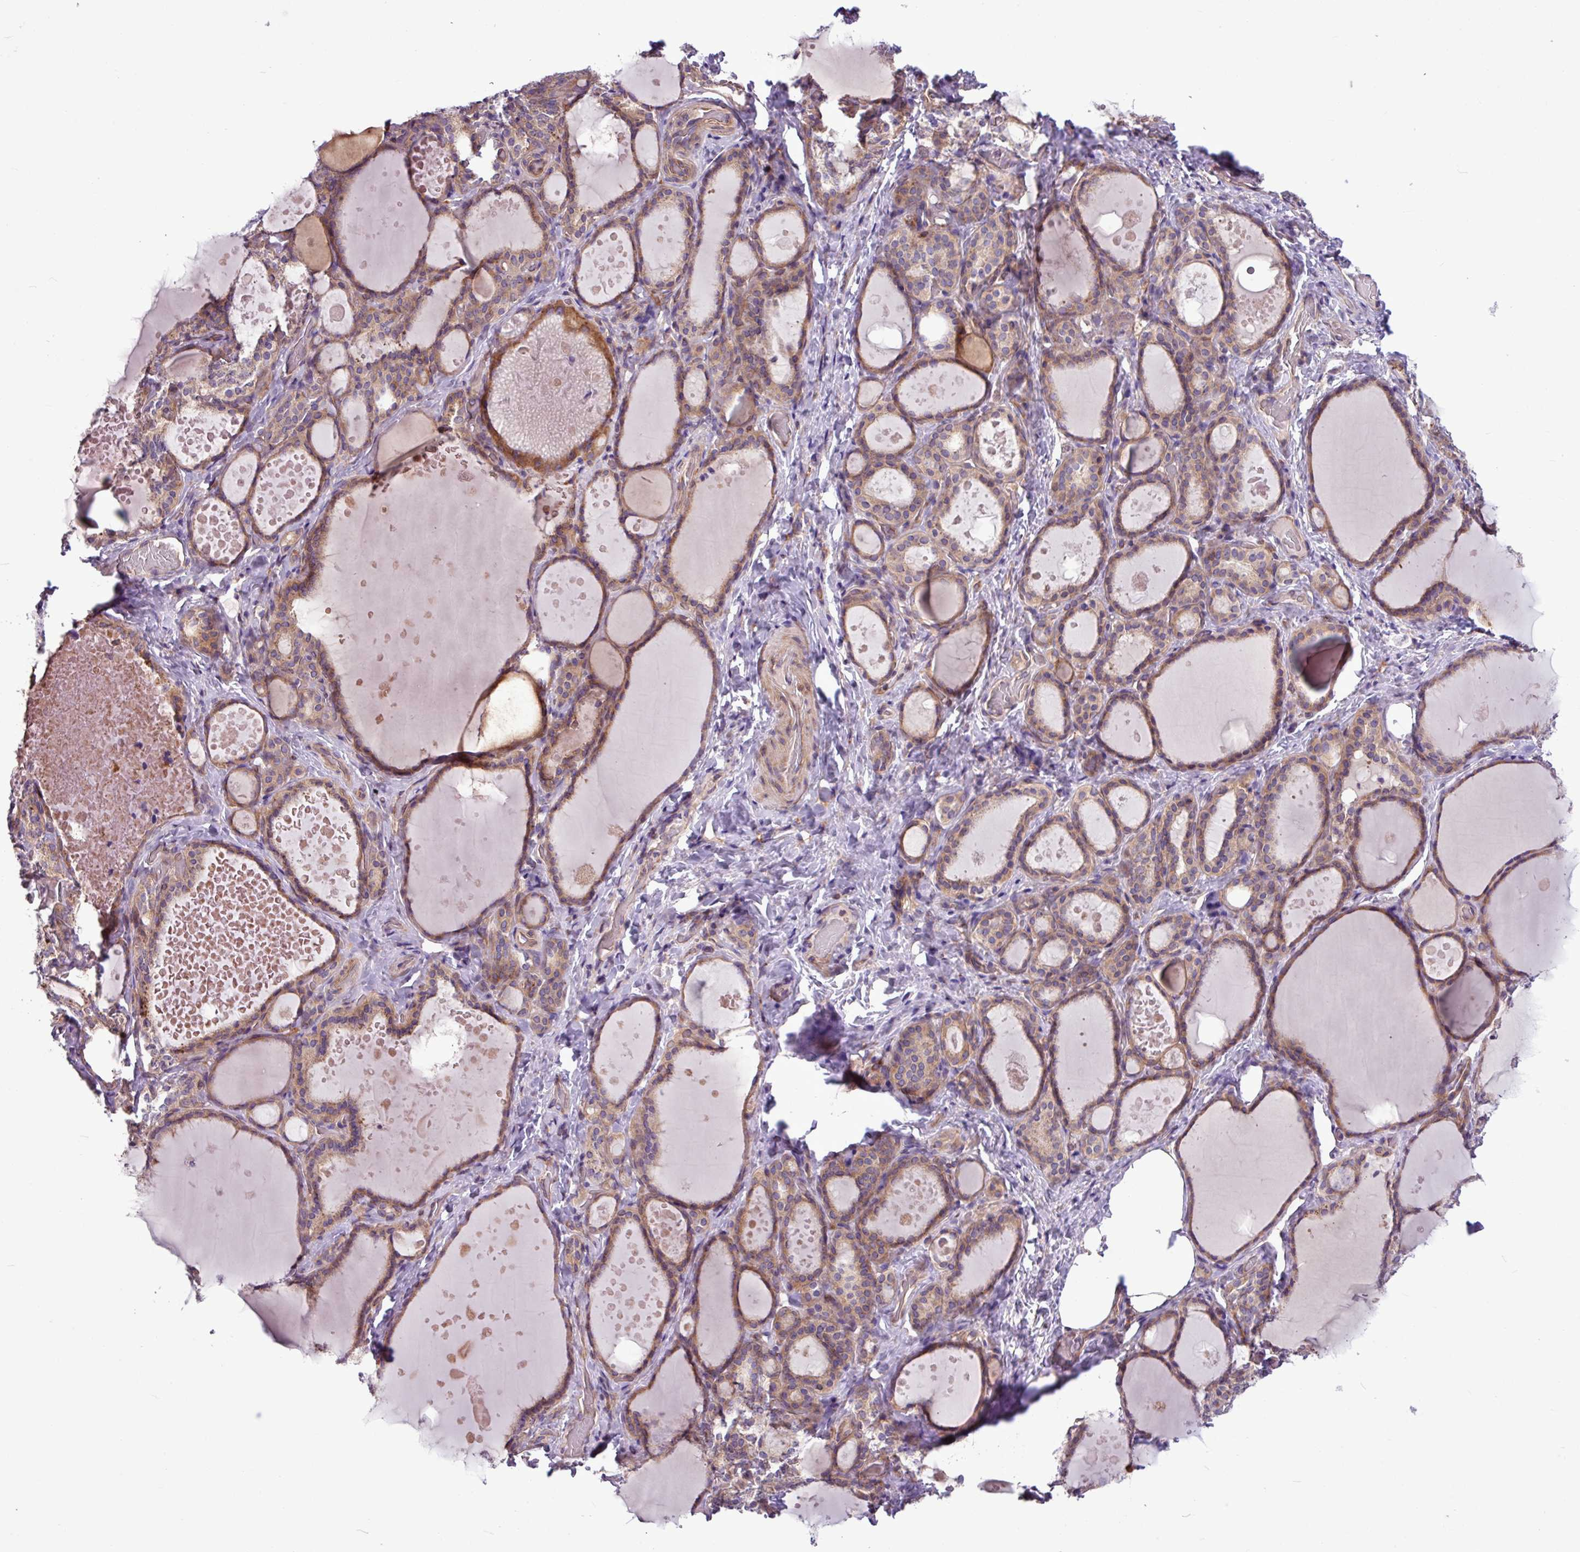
{"staining": {"intensity": "moderate", "quantity": ">75%", "location": "cytoplasmic/membranous"}, "tissue": "thyroid gland", "cell_type": "Glandular cells", "image_type": "normal", "snomed": [{"axis": "morphology", "description": "Normal tissue, NOS"}, {"axis": "topography", "description": "Thyroid gland"}], "caption": "A high-resolution micrograph shows immunohistochemistry (IHC) staining of benign thyroid gland, which shows moderate cytoplasmic/membranous positivity in about >75% of glandular cells. (Stains: DAB (3,3'-diaminobenzidine) in brown, nuclei in blue, Microscopy: brightfield microscopy at high magnification).", "gene": "MROH2A", "patient": {"sex": "female", "age": 46}}